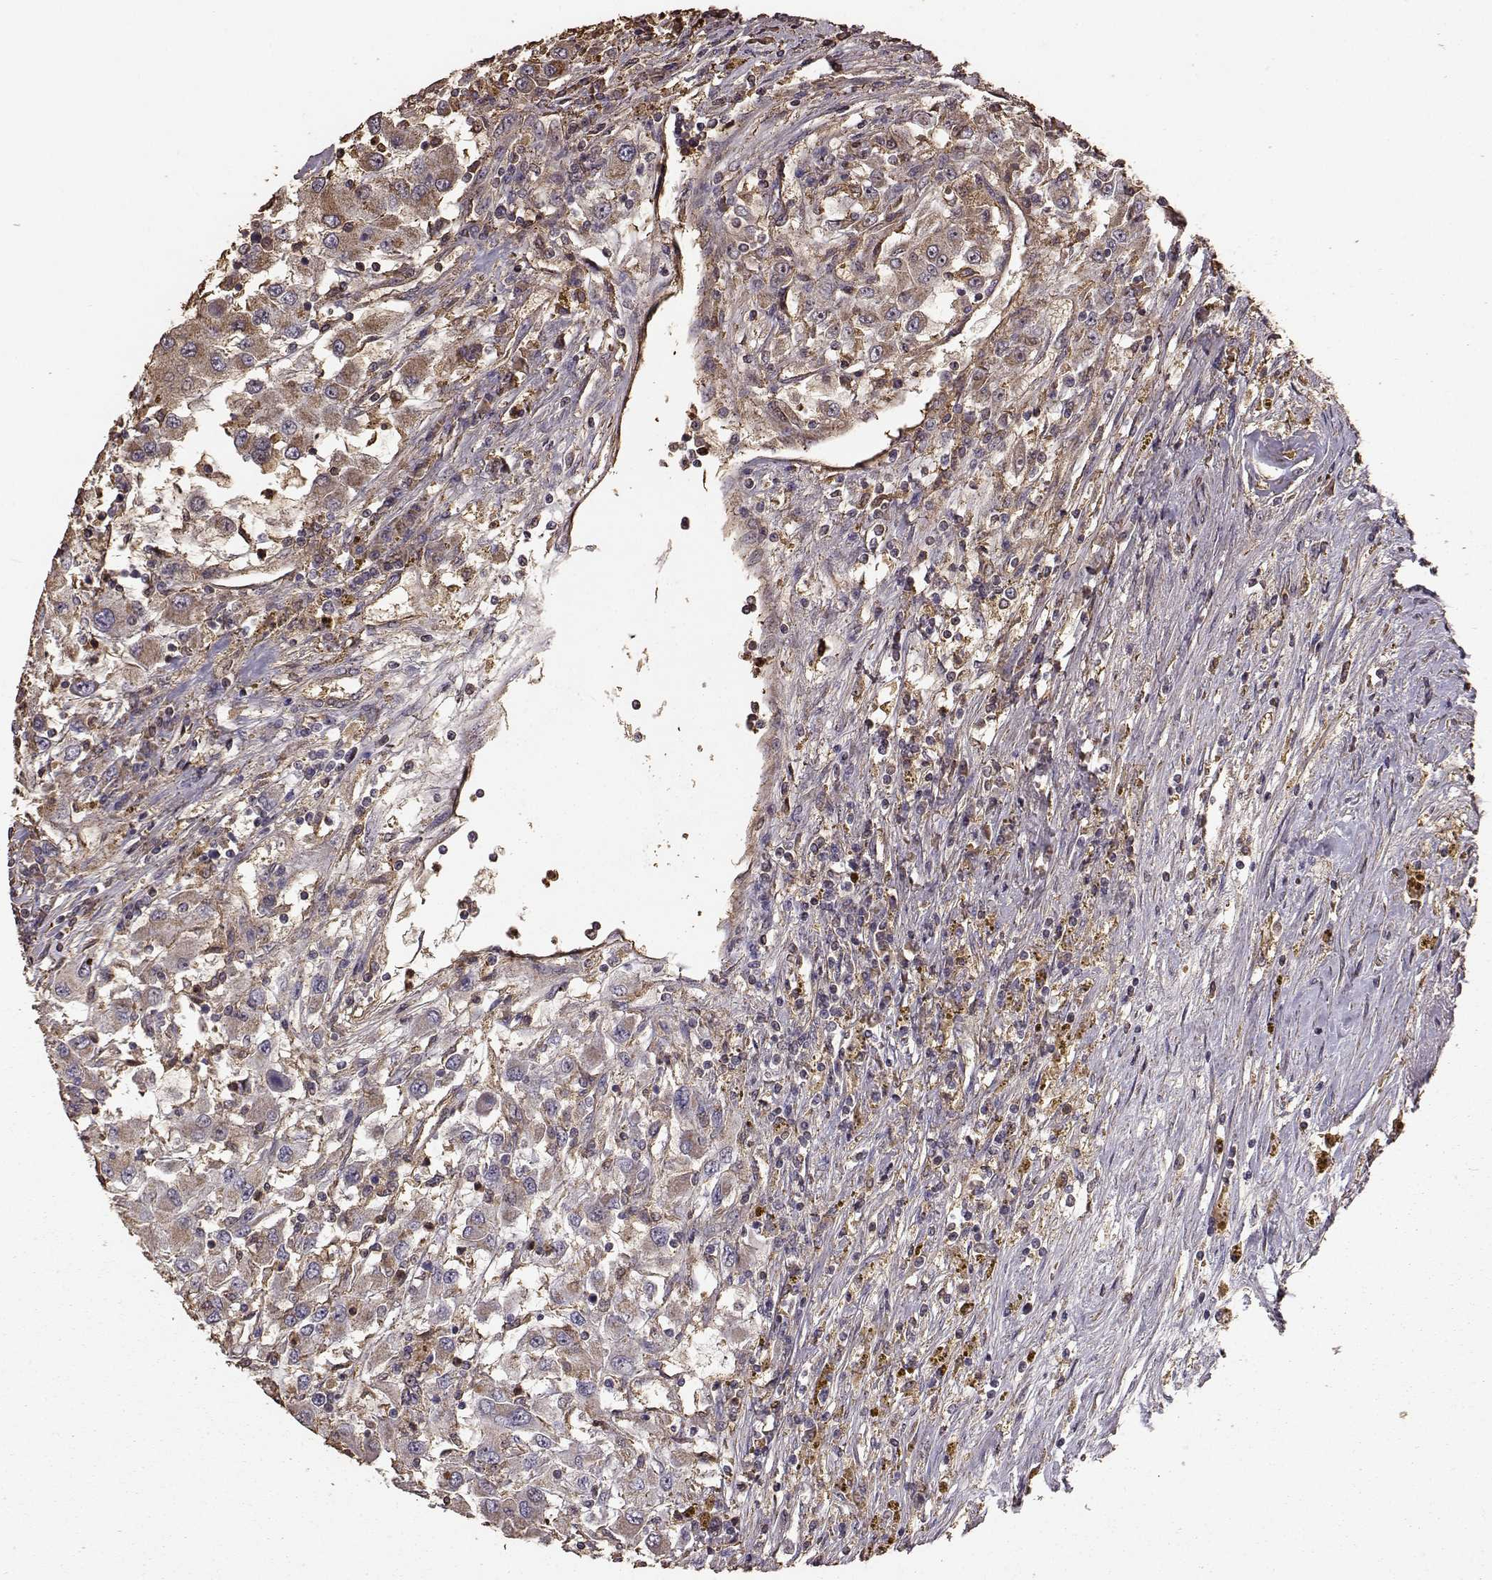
{"staining": {"intensity": "moderate", "quantity": "25%-75%", "location": "cytoplasmic/membranous"}, "tissue": "renal cancer", "cell_type": "Tumor cells", "image_type": "cancer", "snomed": [{"axis": "morphology", "description": "Adenocarcinoma, NOS"}, {"axis": "topography", "description": "Kidney"}], "caption": "IHC image of human renal cancer (adenocarcinoma) stained for a protein (brown), which displays medium levels of moderate cytoplasmic/membranous positivity in approximately 25%-75% of tumor cells.", "gene": "PTGES2", "patient": {"sex": "female", "age": 67}}